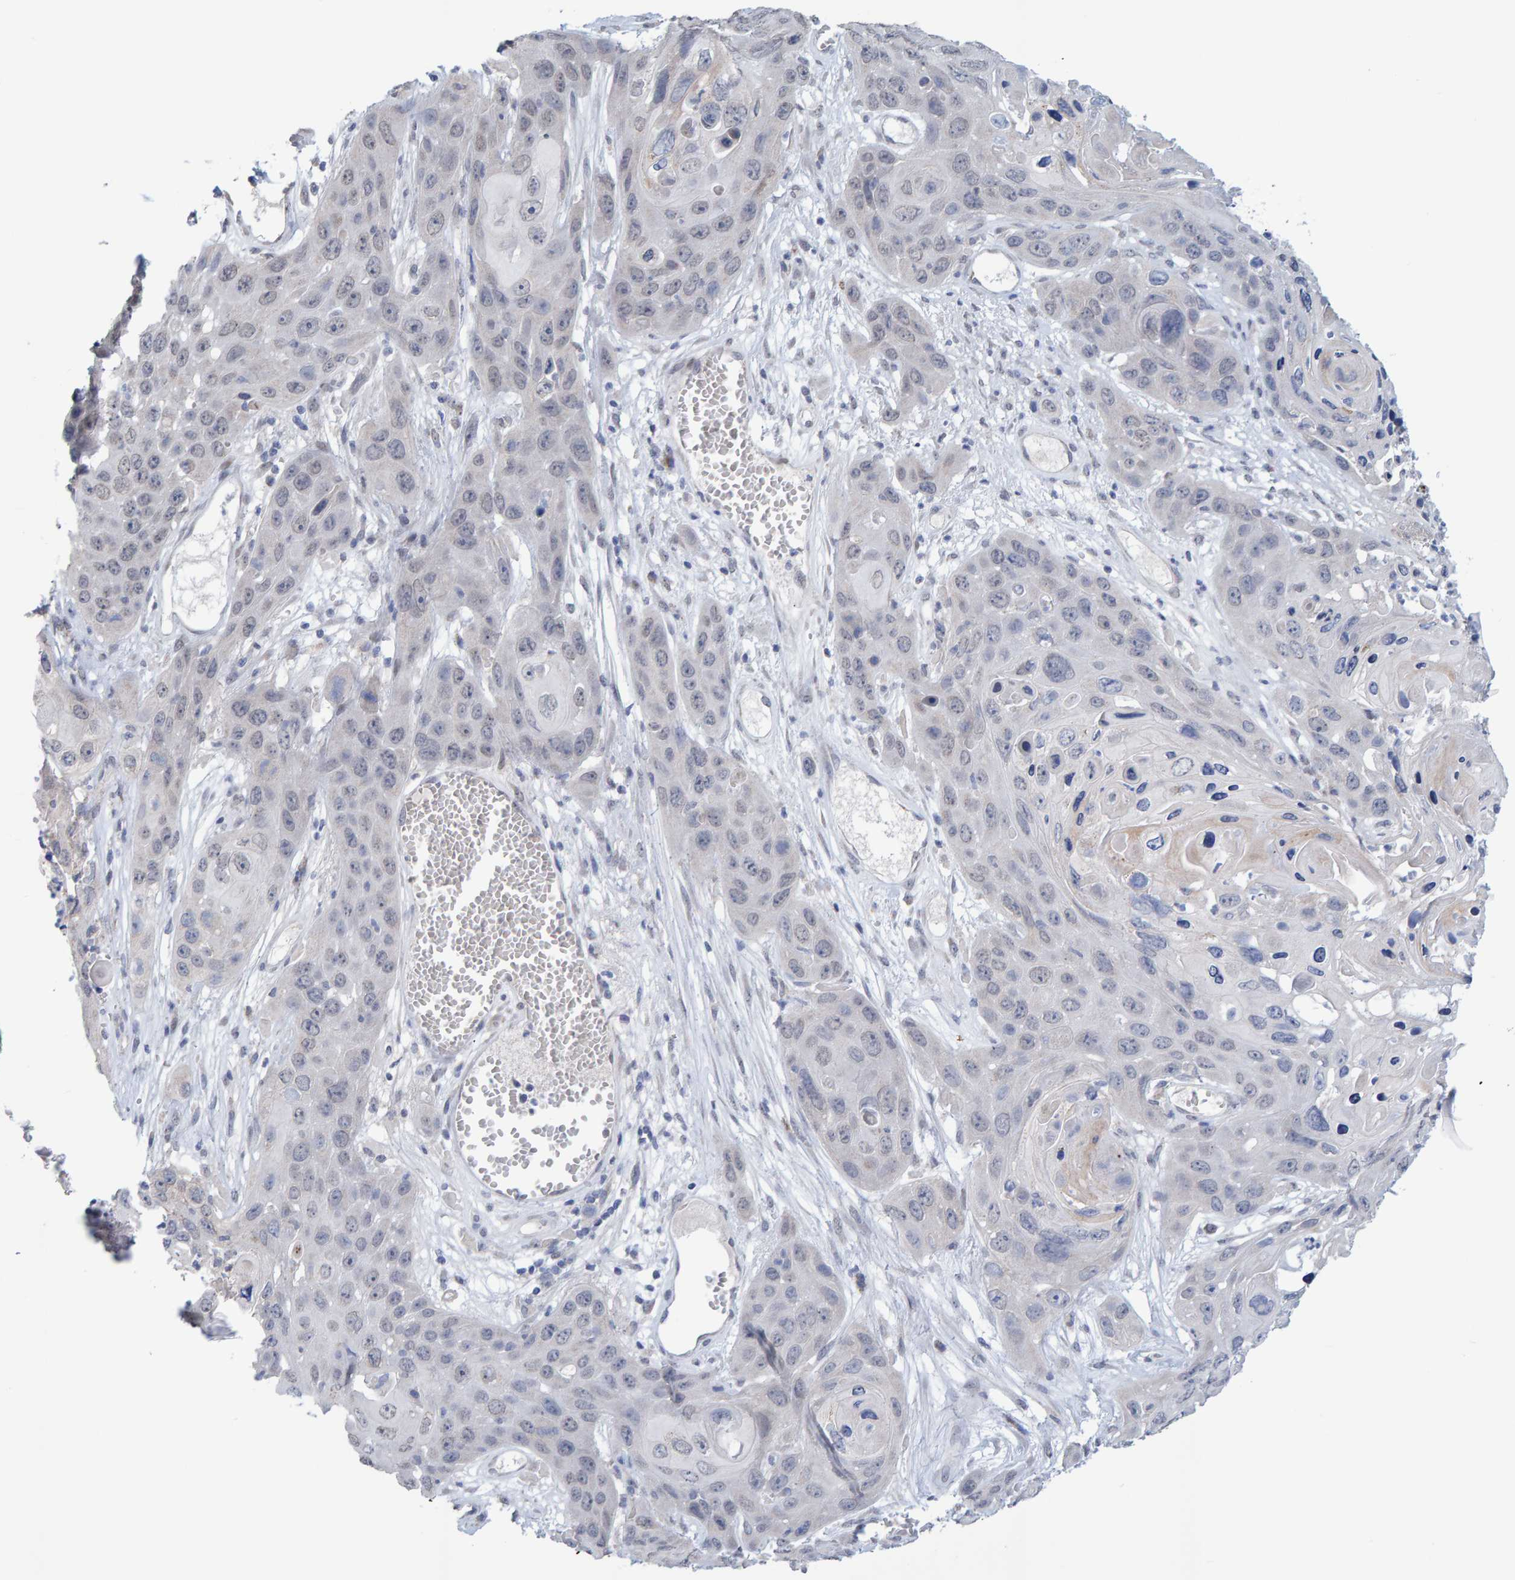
{"staining": {"intensity": "weak", "quantity": "<25%", "location": "nuclear"}, "tissue": "skin cancer", "cell_type": "Tumor cells", "image_type": "cancer", "snomed": [{"axis": "morphology", "description": "Squamous cell carcinoma, NOS"}, {"axis": "topography", "description": "Skin"}], "caption": "There is no significant expression in tumor cells of squamous cell carcinoma (skin). Brightfield microscopy of immunohistochemistry (IHC) stained with DAB (brown) and hematoxylin (blue), captured at high magnification.", "gene": "USP43", "patient": {"sex": "male", "age": 55}}